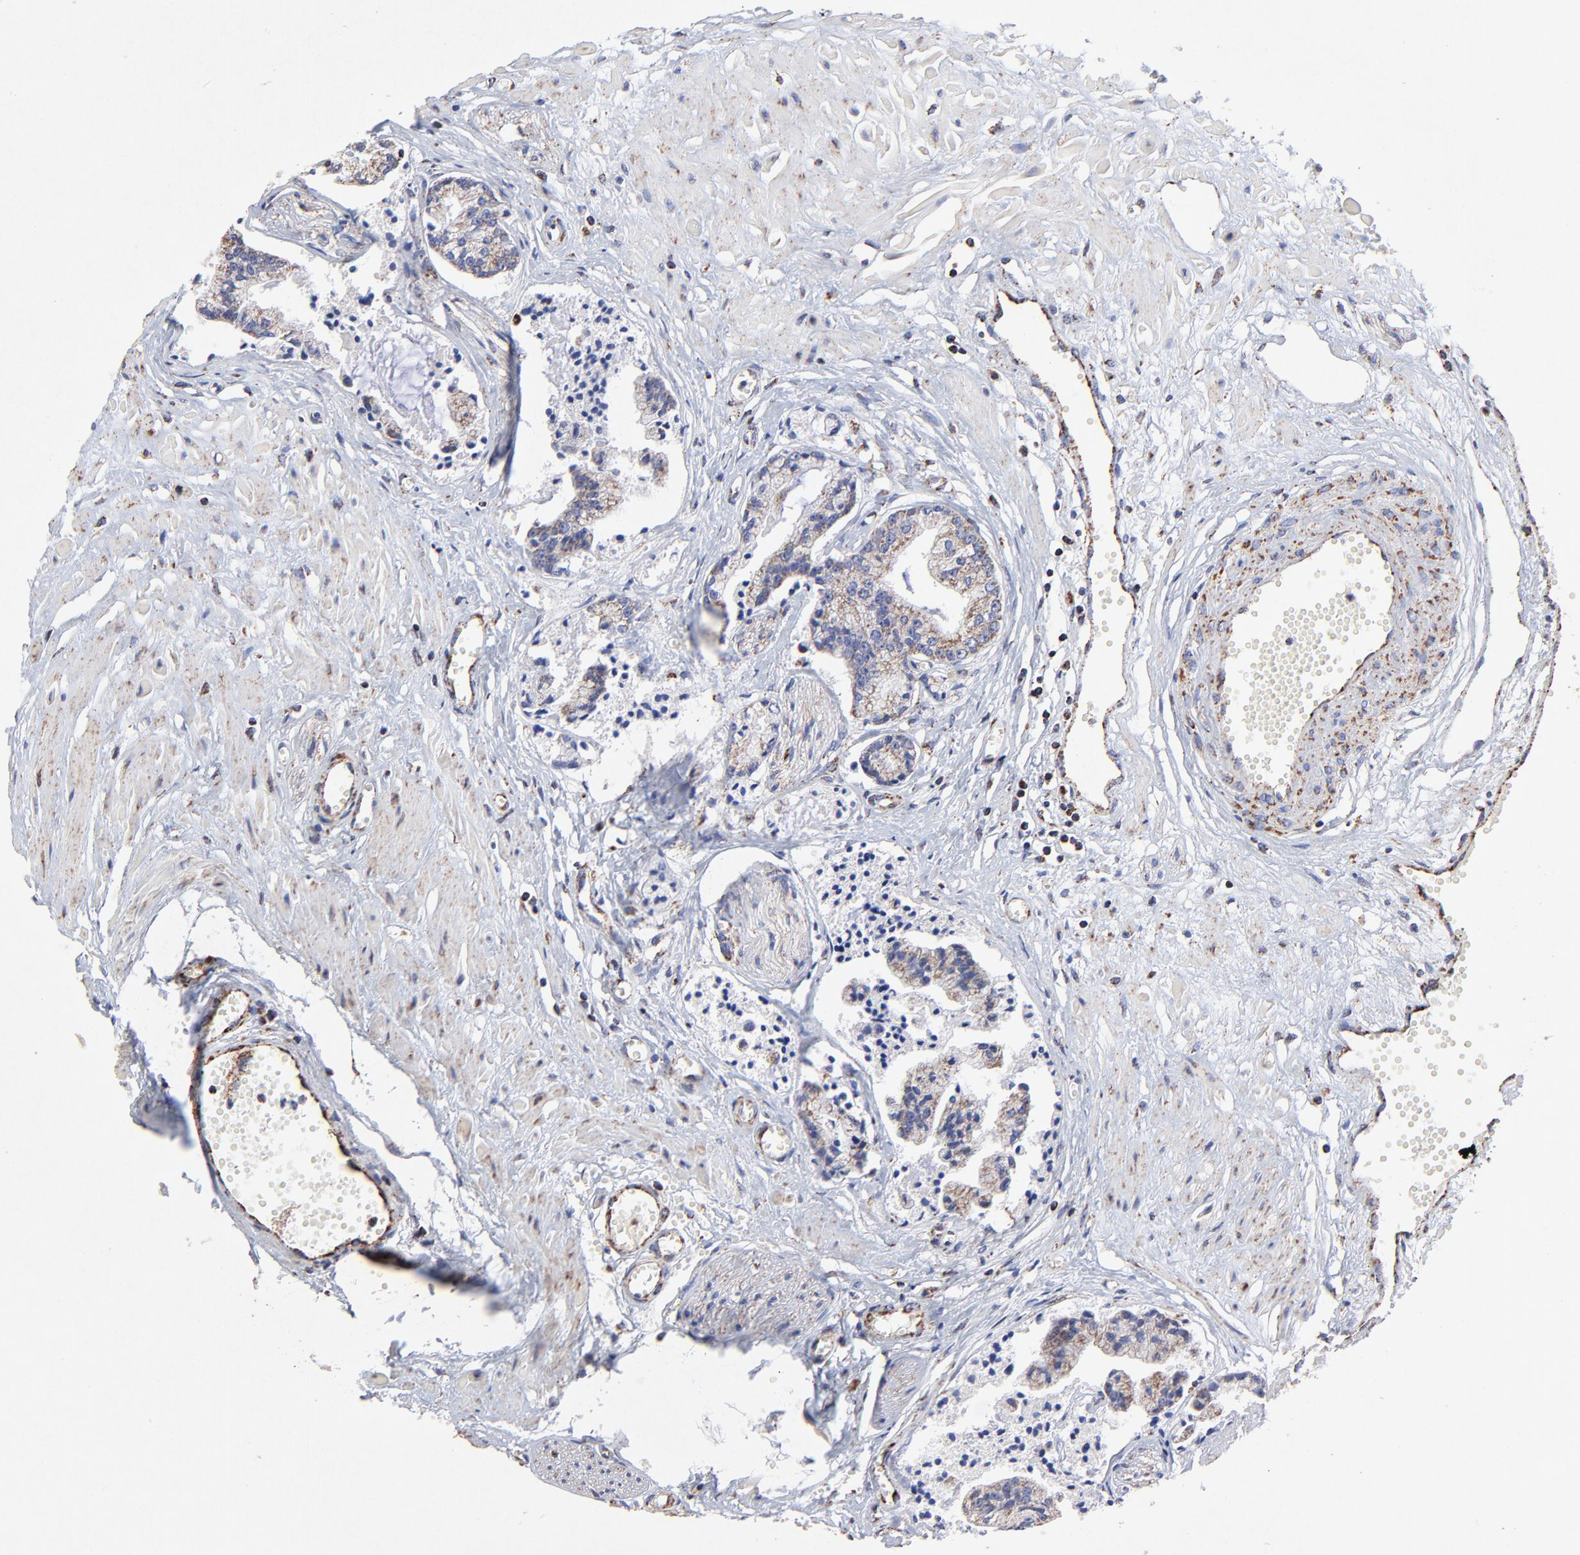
{"staining": {"intensity": "weak", "quantity": ">75%", "location": "cytoplasmic/membranous"}, "tissue": "prostate cancer", "cell_type": "Tumor cells", "image_type": "cancer", "snomed": [{"axis": "morphology", "description": "Adenocarcinoma, High grade"}, {"axis": "topography", "description": "Prostate"}], "caption": "Tumor cells exhibit low levels of weak cytoplasmic/membranous expression in about >75% of cells in prostate cancer (adenocarcinoma (high-grade)). The protein is stained brown, and the nuclei are stained in blue (DAB (3,3'-diaminobenzidine) IHC with brightfield microscopy, high magnification).", "gene": "SSBP1", "patient": {"sex": "male", "age": 56}}